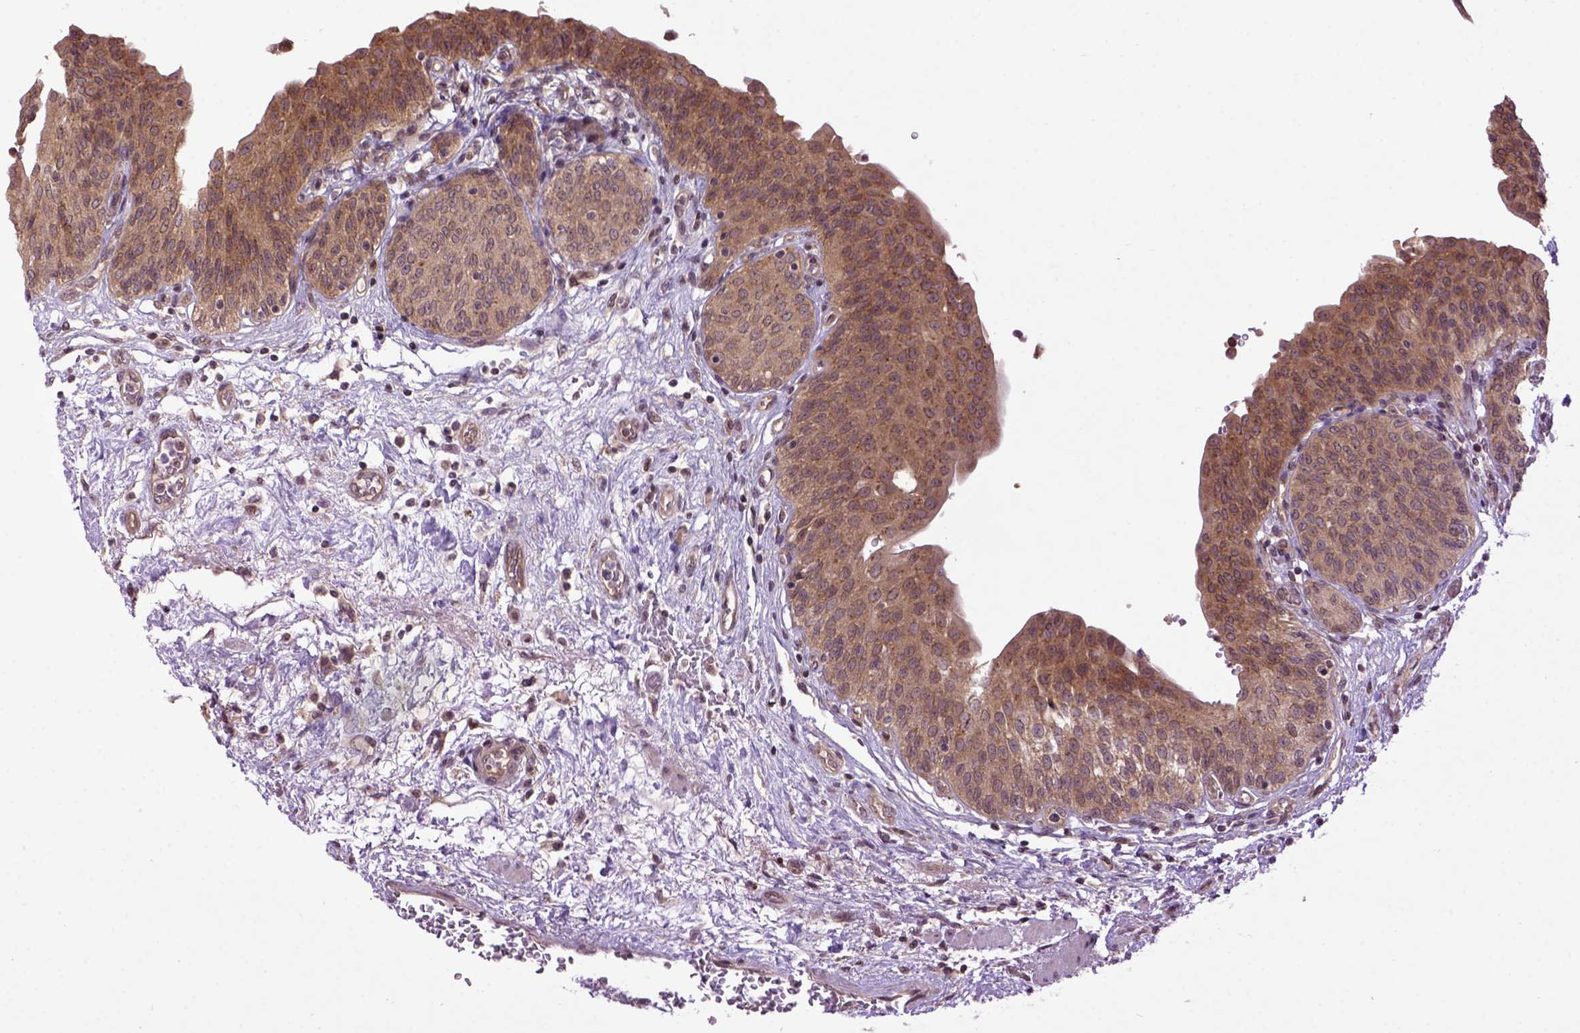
{"staining": {"intensity": "moderate", "quantity": ">75%", "location": "cytoplasmic/membranous"}, "tissue": "urinary bladder", "cell_type": "Urothelial cells", "image_type": "normal", "snomed": [{"axis": "morphology", "description": "Normal tissue, NOS"}, {"axis": "topography", "description": "Urinary bladder"}], "caption": "This is a micrograph of immunohistochemistry (IHC) staining of normal urinary bladder, which shows moderate staining in the cytoplasmic/membranous of urothelial cells.", "gene": "WDR48", "patient": {"sex": "male", "age": 68}}